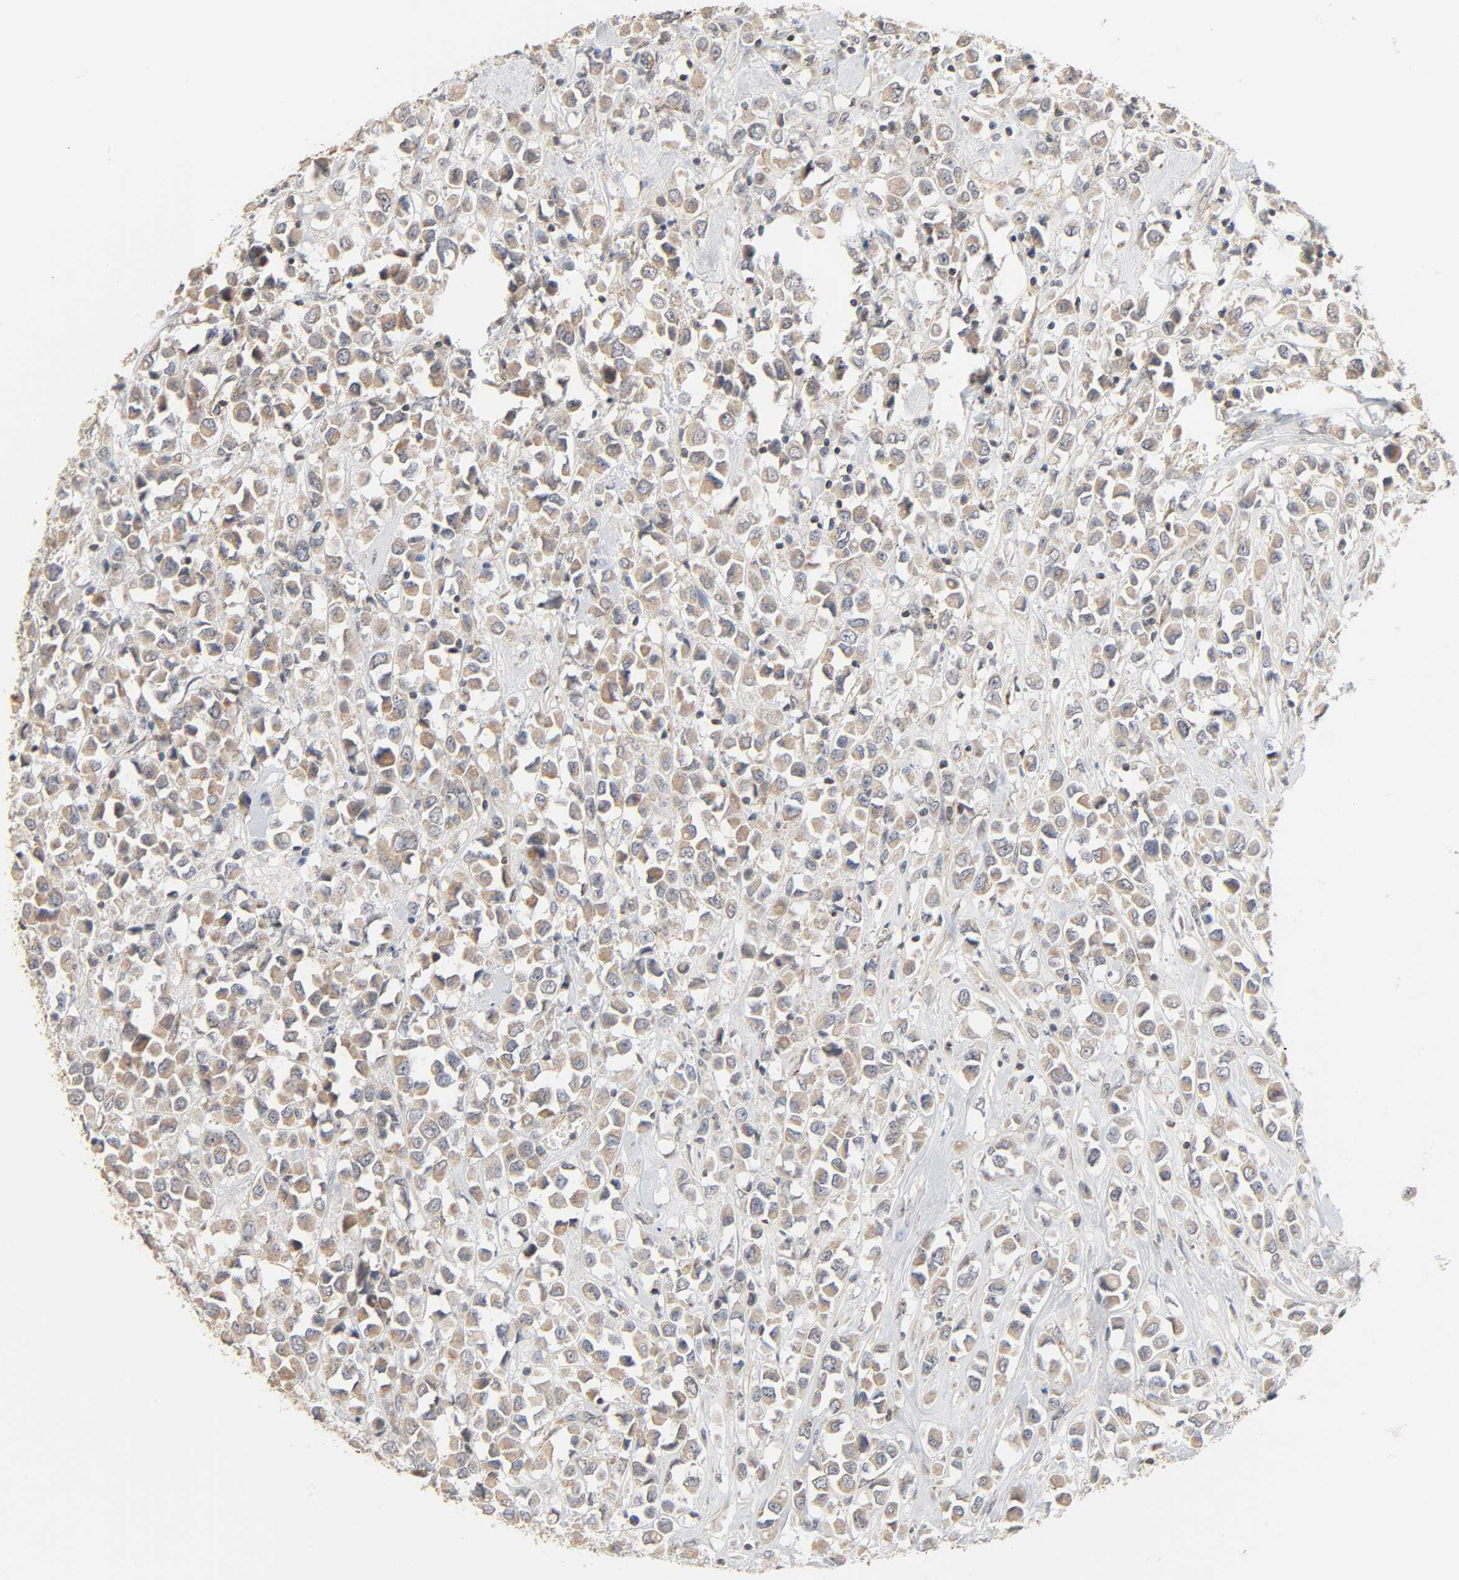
{"staining": {"intensity": "weak", "quantity": ">75%", "location": "cytoplasmic/membranous"}, "tissue": "breast cancer", "cell_type": "Tumor cells", "image_type": "cancer", "snomed": [{"axis": "morphology", "description": "Duct carcinoma"}, {"axis": "topography", "description": "Breast"}], "caption": "Protein staining reveals weak cytoplasmic/membranous staining in approximately >75% of tumor cells in breast infiltrating ductal carcinoma.", "gene": "CLEC4E", "patient": {"sex": "female", "age": 61}}